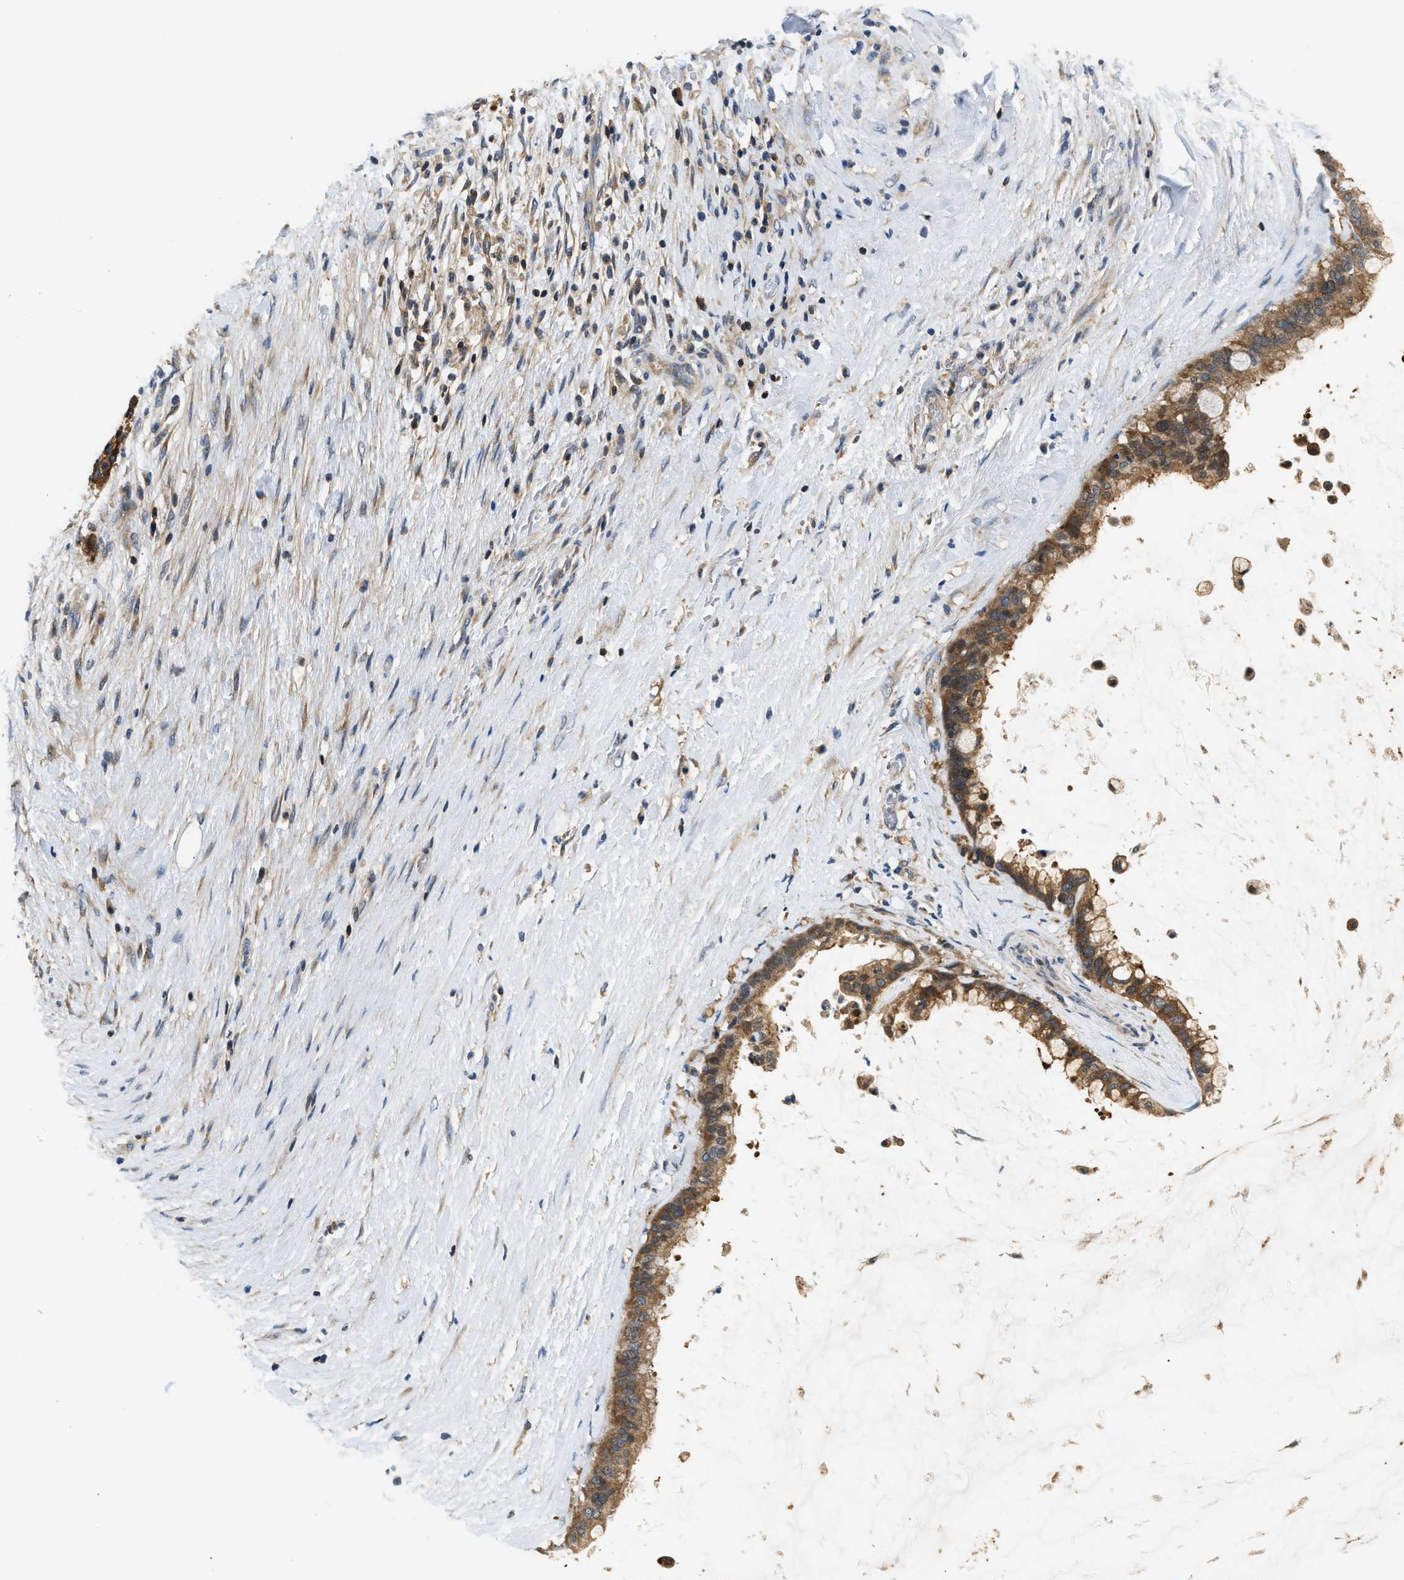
{"staining": {"intensity": "moderate", "quantity": ">75%", "location": "cytoplasmic/membranous"}, "tissue": "pancreatic cancer", "cell_type": "Tumor cells", "image_type": "cancer", "snomed": [{"axis": "morphology", "description": "Adenocarcinoma, NOS"}, {"axis": "topography", "description": "Pancreas"}], "caption": "Protein expression by immunohistochemistry (IHC) shows moderate cytoplasmic/membranous positivity in approximately >75% of tumor cells in pancreatic adenocarcinoma. The protein is stained brown, and the nuclei are stained in blue (DAB (3,3'-diaminobenzidine) IHC with brightfield microscopy, high magnification).", "gene": "CCM2", "patient": {"sex": "male", "age": 41}}